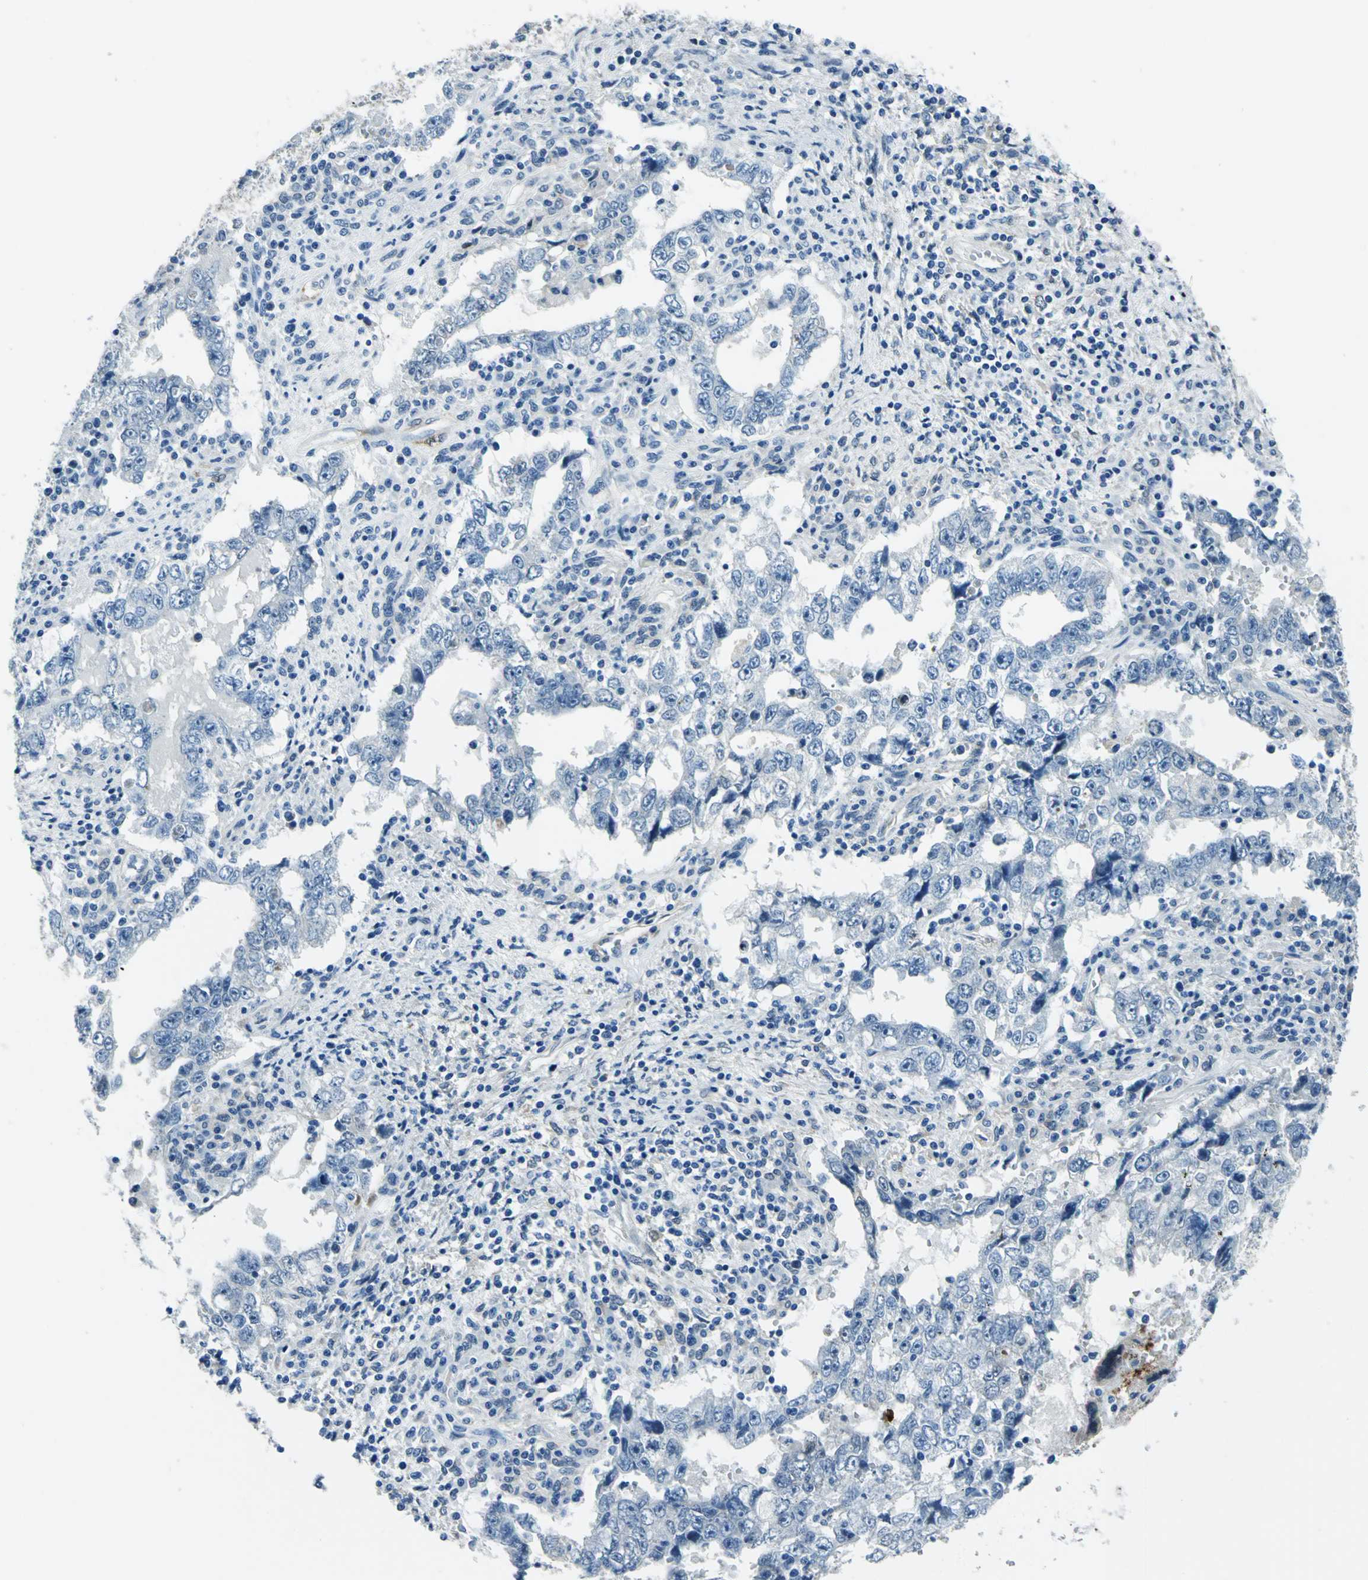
{"staining": {"intensity": "negative", "quantity": "none", "location": "none"}, "tissue": "testis cancer", "cell_type": "Tumor cells", "image_type": "cancer", "snomed": [{"axis": "morphology", "description": "Carcinoma, Embryonal, NOS"}, {"axis": "topography", "description": "Testis"}], "caption": "The image shows no significant positivity in tumor cells of testis cancer. (DAB (3,3'-diaminobenzidine) immunohistochemistry, high magnification).", "gene": "HSPB1", "patient": {"sex": "male", "age": 26}}